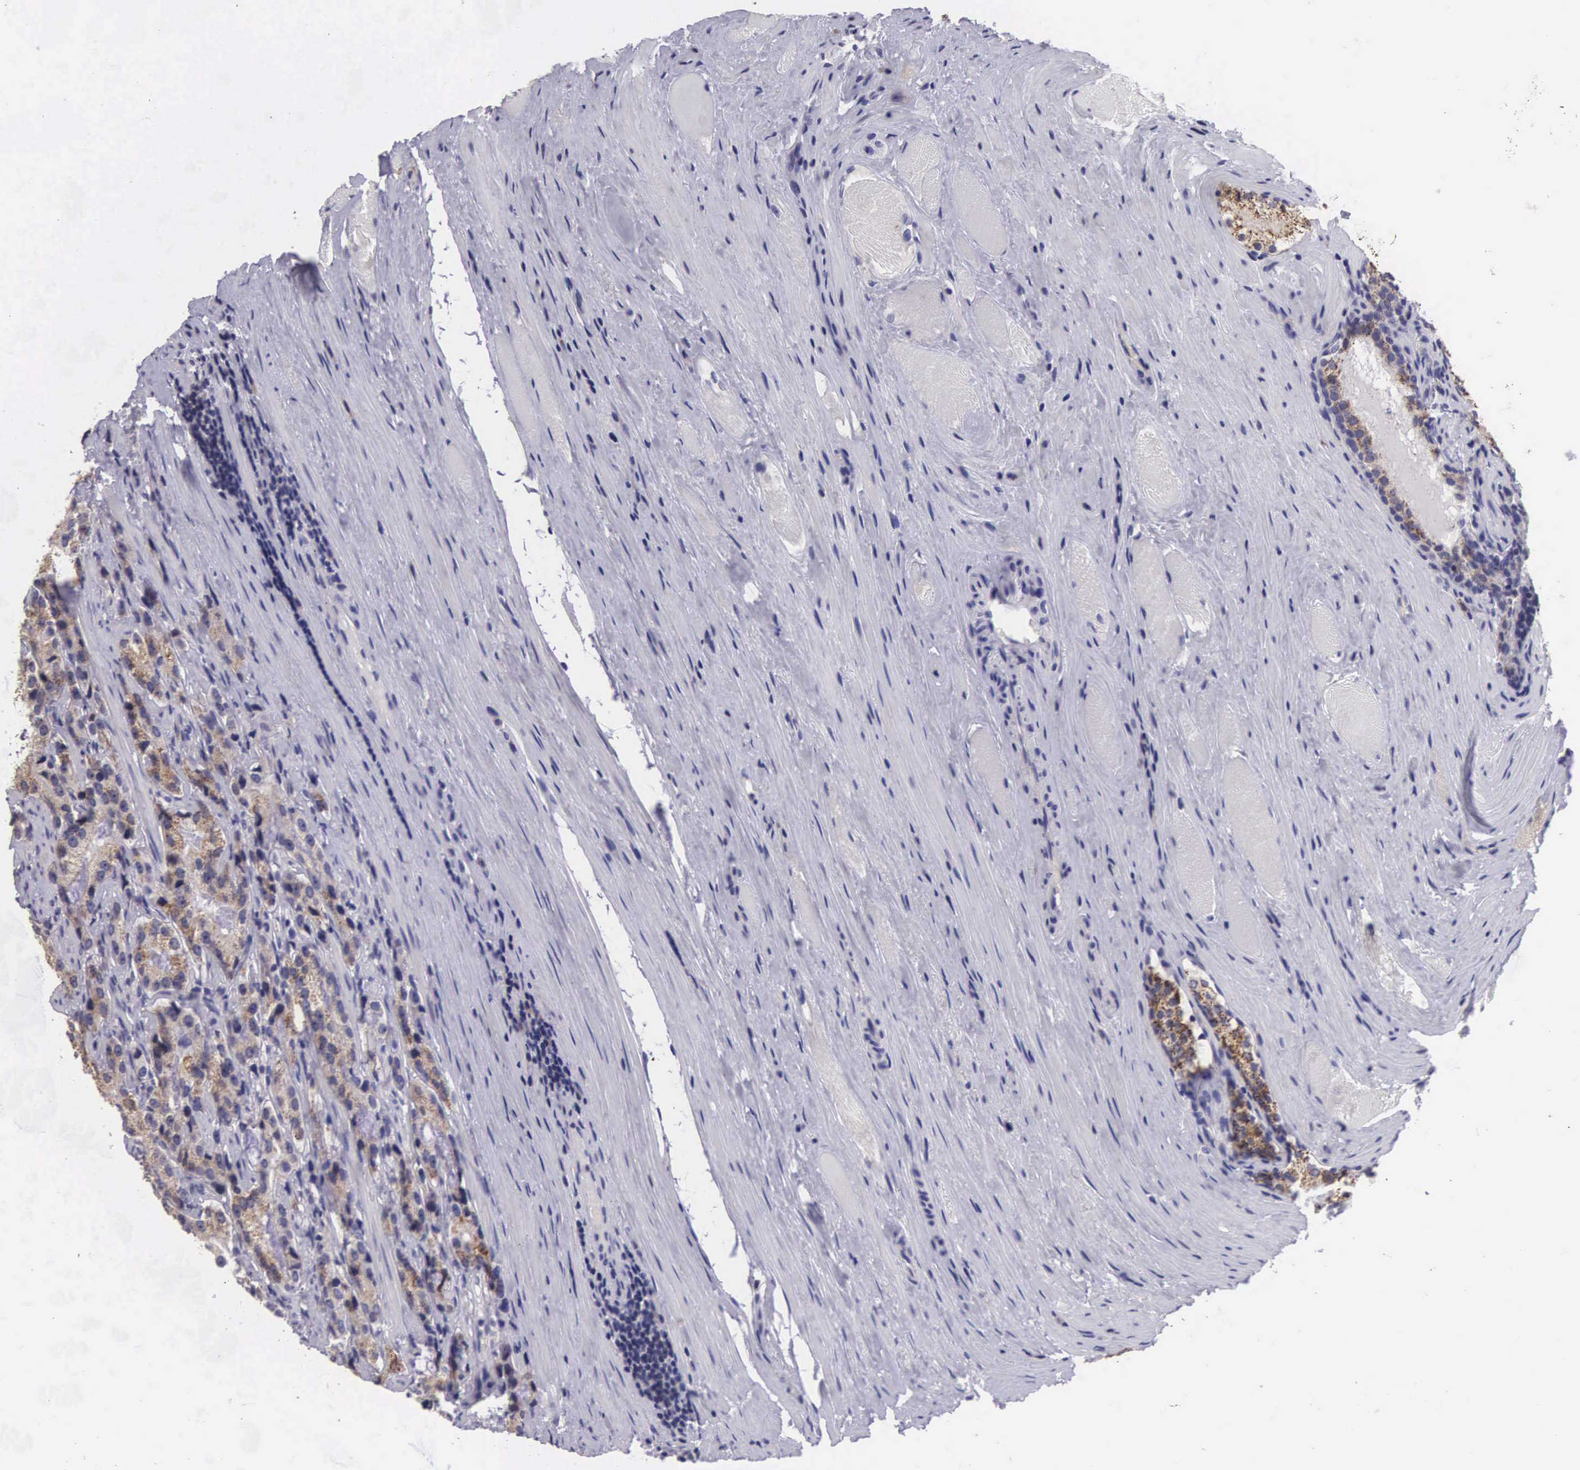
{"staining": {"intensity": "moderate", "quantity": "25%-75%", "location": "cytoplasmic/membranous"}, "tissue": "prostate cancer", "cell_type": "Tumor cells", "image_type": "cancer", "snomed": [{"axis": "morphology", "description": "Adenocarcinoma, Medium grade"}, {"axis": "topography", "description": "Prostate"}], "caption": "Immunohistochemistry (IHC) photomicrograph of human adenocarcinoma (medium-grade) (prostate) stained for a protein (brown), which reveals medium levels of moderate cytoplasmic/membranous expression in approximately 25%-75% of tumor cells.", "gene": "ARG2", "patient": {"sex": "male", "age": 72}}